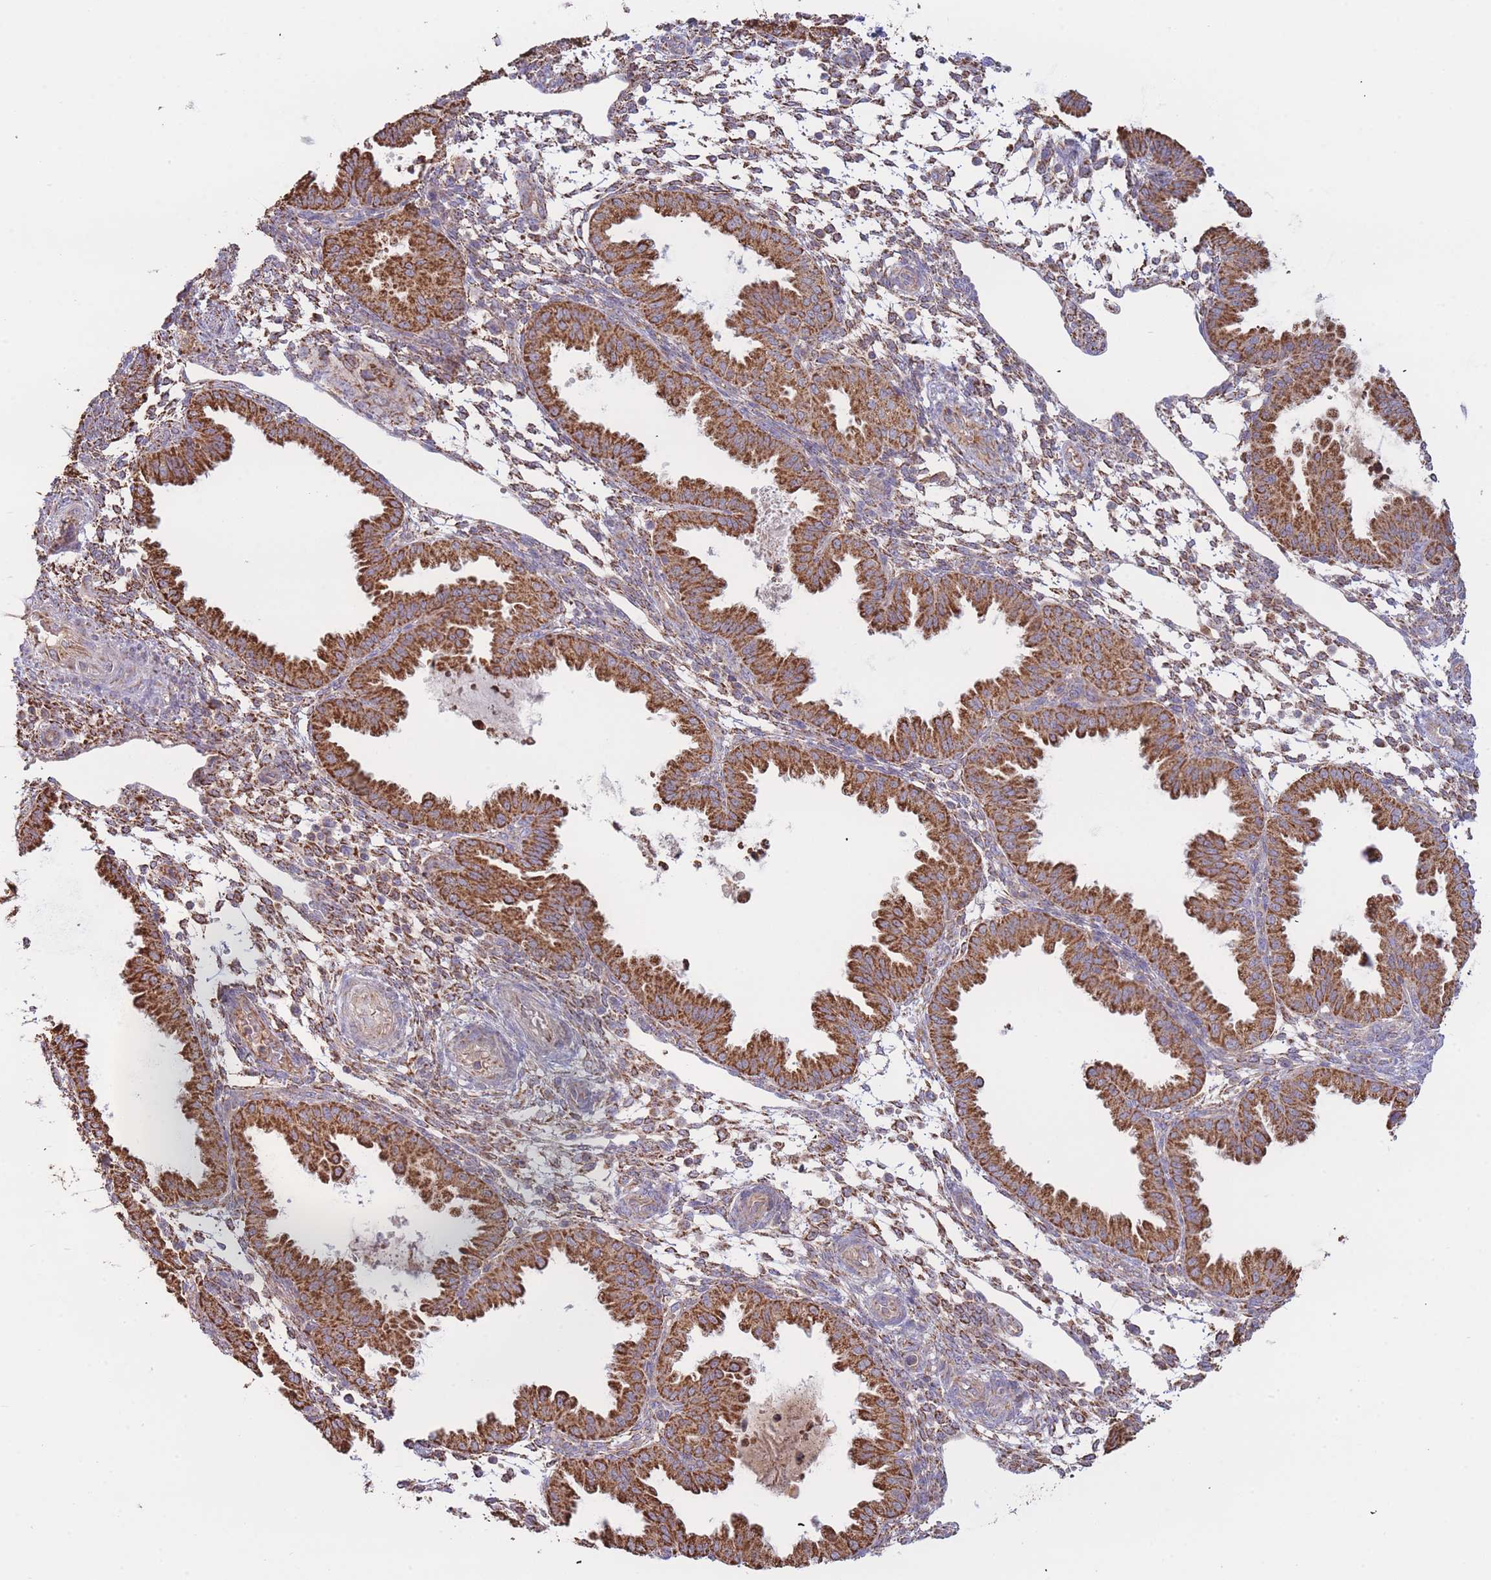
{"staining": {"intensity": "moderate", "quantity": ">75%", "location": "cytoplasmic/membranous"}, "tissue": "endometrium", "cell_type": "Cells in endometrial stroma", "image_type": "normal", "snomed": [{"axis": "morphology", "description": "Normal tissue, NOS"}, {"axis": "topography", "description": "Endometrium"}], "caption": "Immunohistochemical staining of normal endometrium demonstrates >75% levels of moderate cytoplasmic/membranous protein expression in about >75% of cells in endometrial stroma.", "gene": "MRPL17", "patient": {"sex": "female", "age": 33}}